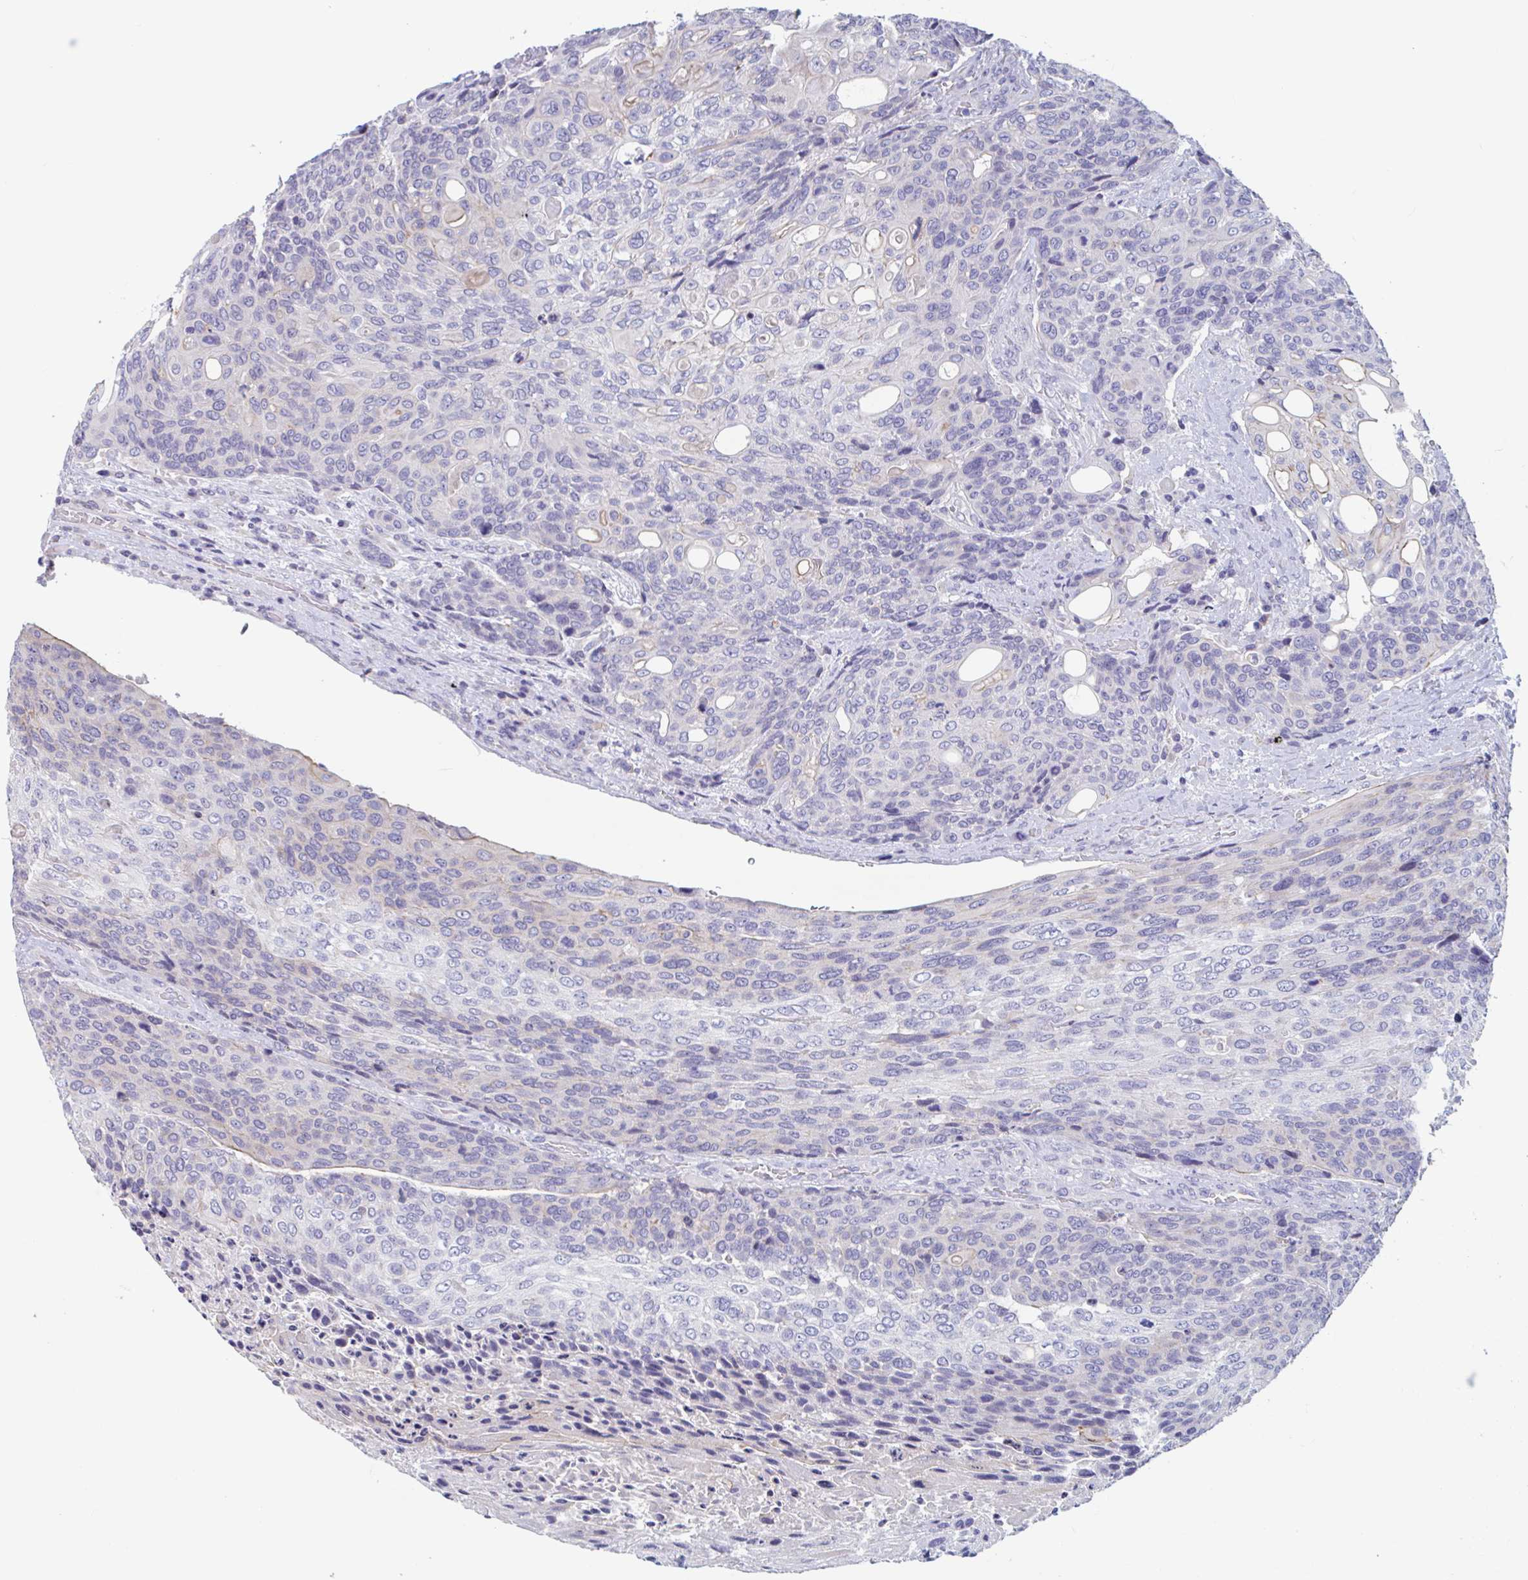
{"staining": {"intensity": "negative", "quantity": "none", "location": "none"}, "tissue": "urothelial cancer", "cell_type": "Tumor cells", "image_type": "cancer", "snomed": [{"axis": "morphology", "description": "Urothelial carcinoma, High grade"}, {"axis": "topography", "description": "Urinary bladder"}], "caption": "This image is of high-grade urothelial carcinoma stained with IHC to label a protein in brown with the nuclei are counter-stained blue. There is no positivity in tumor cells. The staining is performed using DAB brown chromogen with nuclei counter-stained in using hematoxylin.", "gene": "UNKL", "patient": {"sex": "female", "age": 70}}